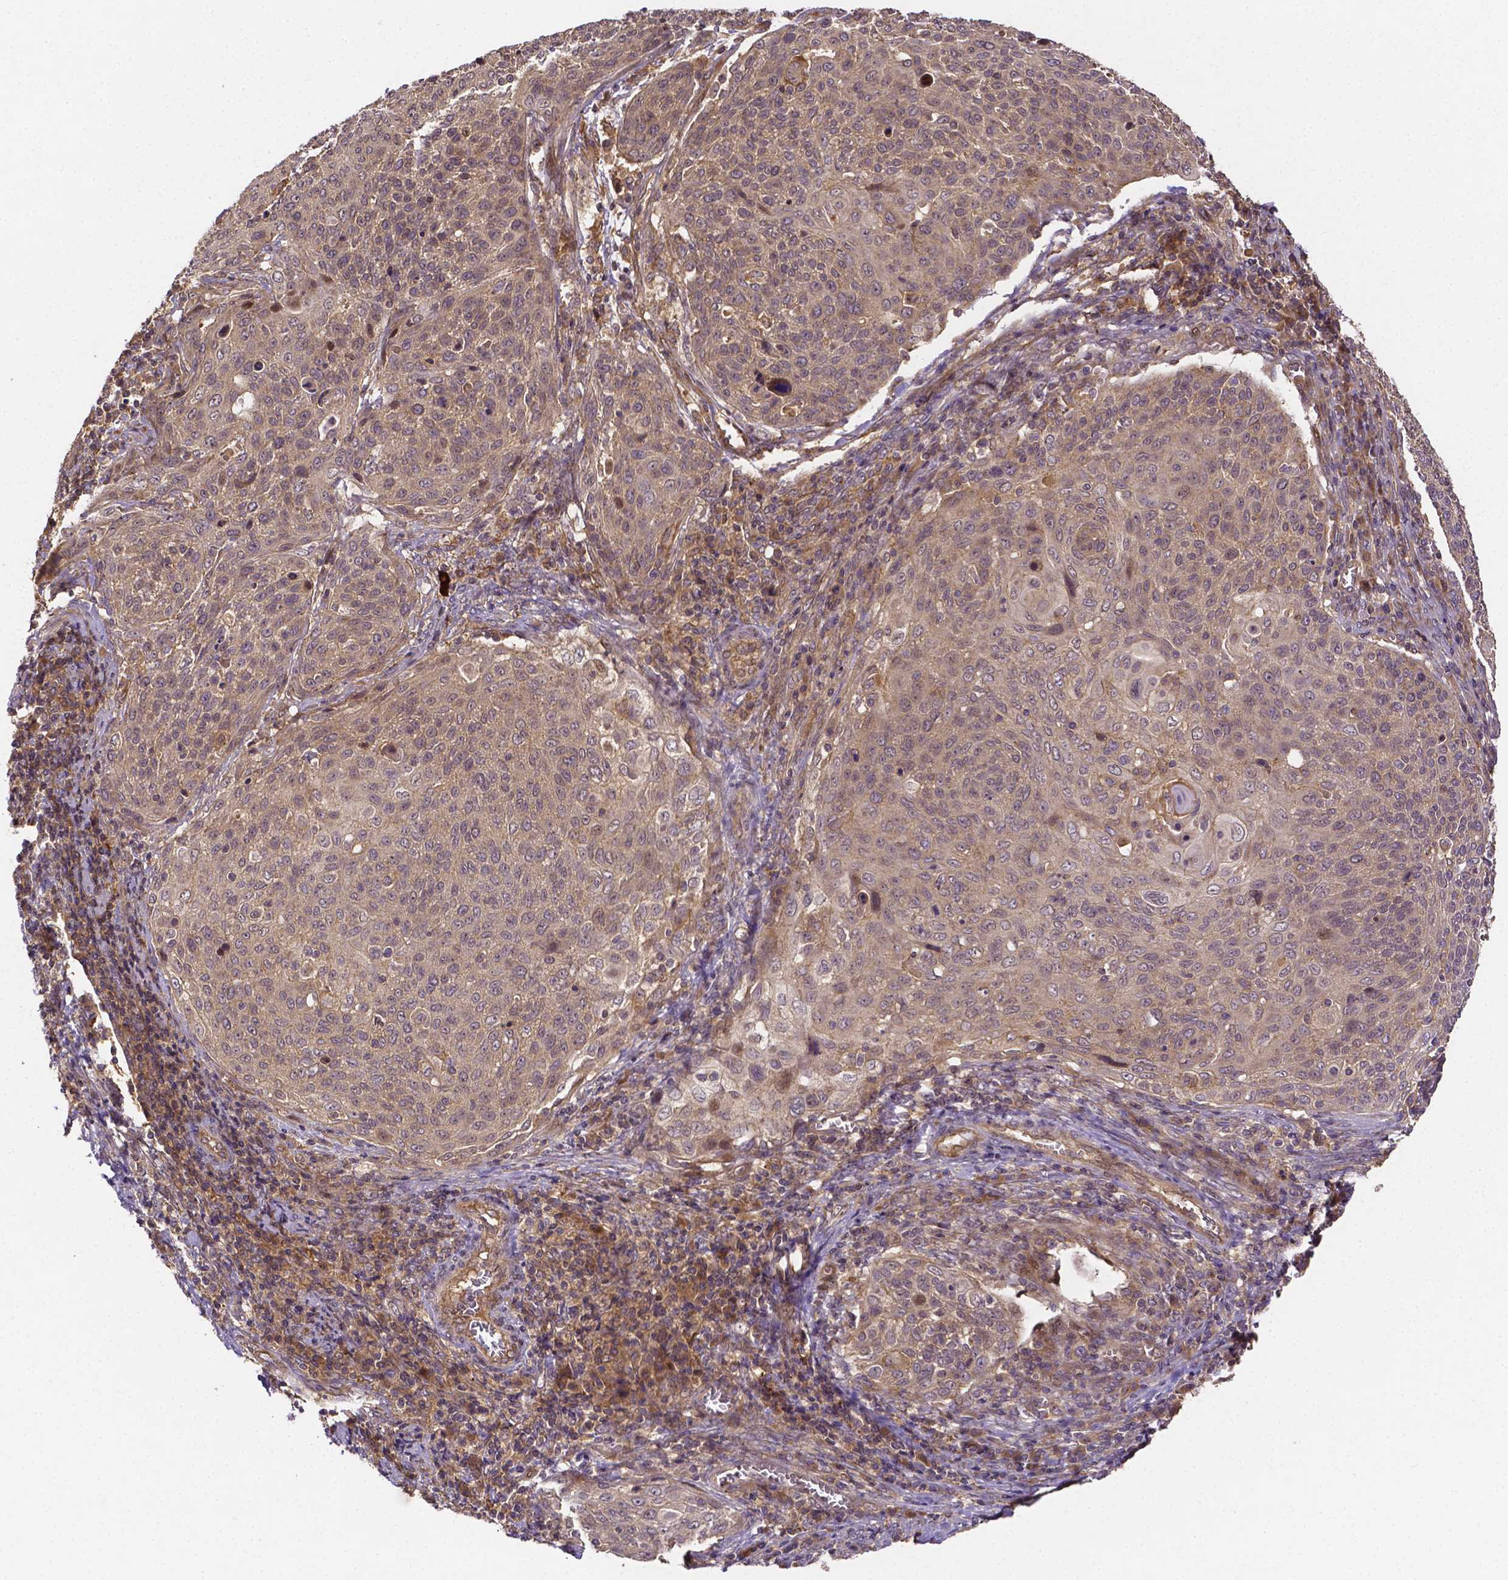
{"staining": {"intensity": "weak", "quantity": "25%-75%", "location": "cytoplasmic/membranous"}, "tissue": "cervical cancer", "cell_type": "Tumor cells", "image_type": "cancer", "snomed": [{"axis": "morphology", "description": "Squamous cell carcinoma, NOS"}, {"axis": "topography", "description": "Cervix"}], "caption": "Cervical cancer (squamous cell carcinoma) tissue displays weak cytoplasmic/membranous staining in approximately 25%-75% of tumor cells, visualized by immunohistochemistry. (Brightfield microscopy of DAB IHC at high magnification).", "gene": "RNF123", "patient": {"sex": "female", "age": 31}}